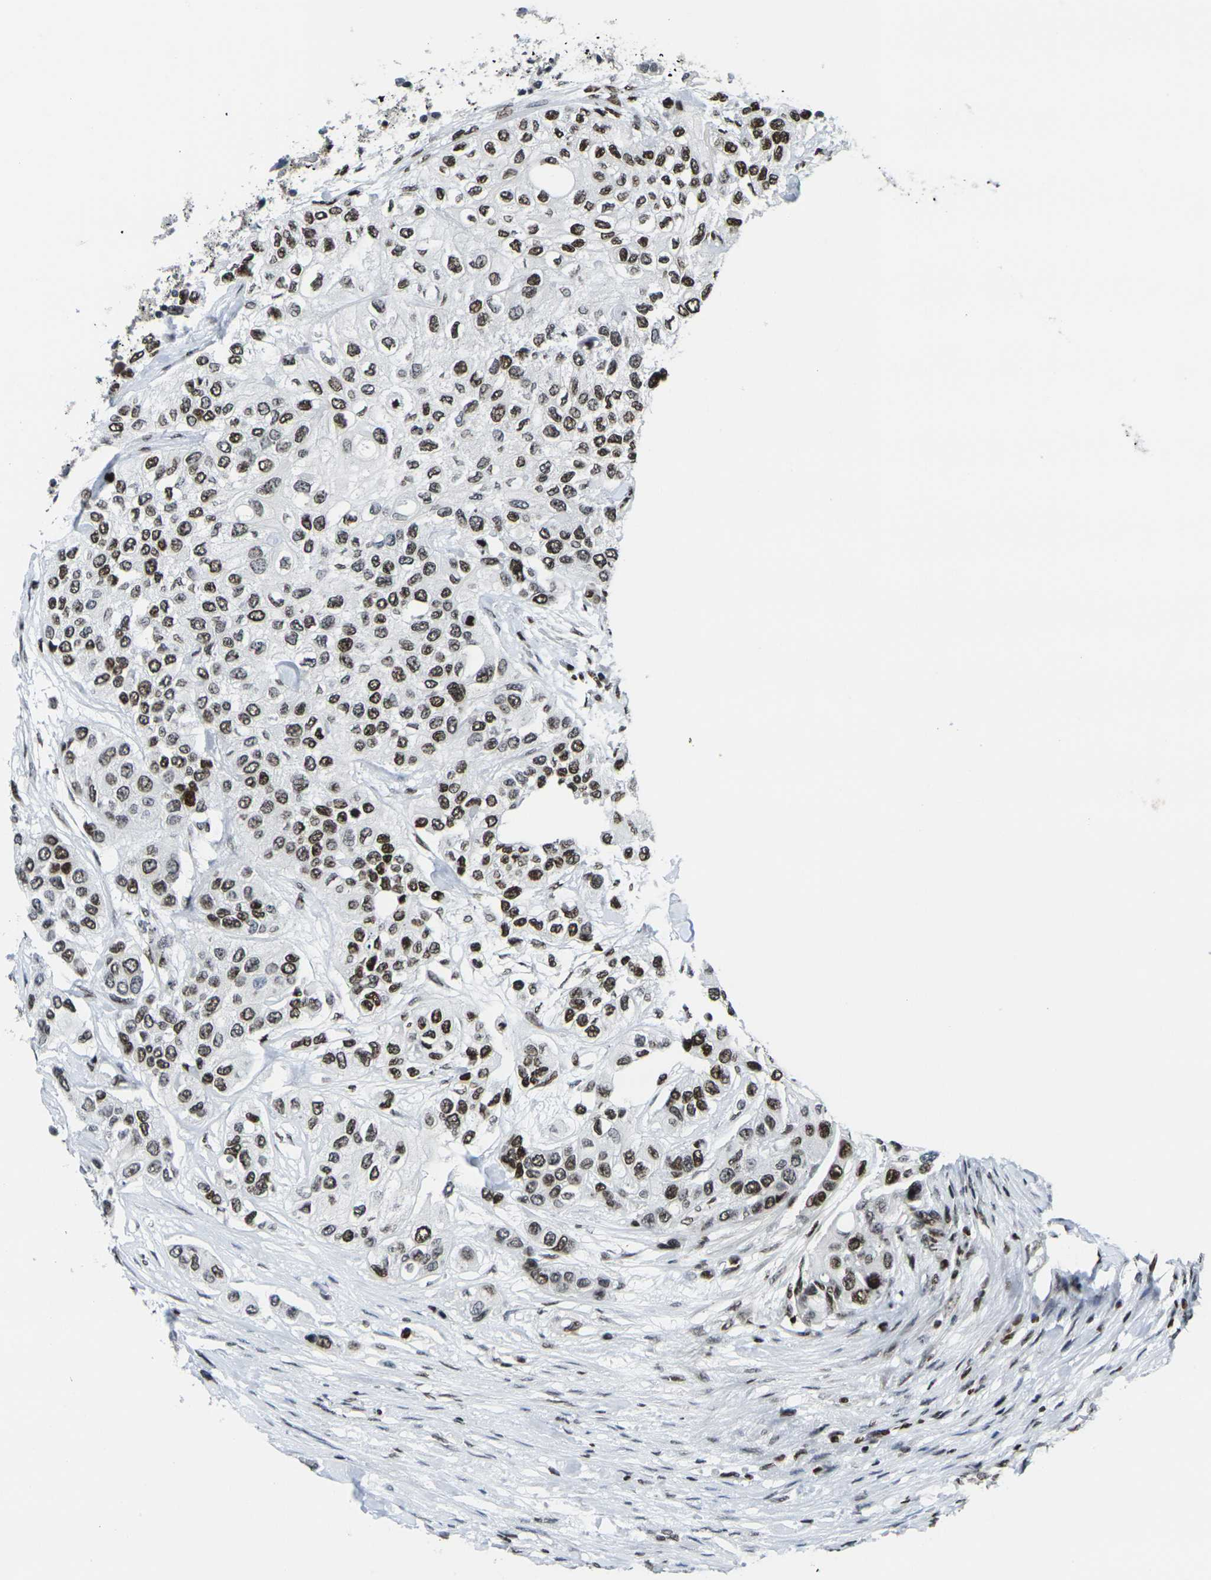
{"staining": {"intensity": "strong", "quantity": ">75%", "location": "nuclear"}, "tissue": "urothelial cancer", "cell_type": "Tumor cells", "image_type": "cancer", "snomed": [{"axis": "morphology", "description": "Urothelial carcinoma, High grade"}, {"axis": "topography", "description": "Urinary bladder"}], "caption": "High-magnification brightfield microscopy of urothelial cancer stained with DAB (brown) and counterstained with hematoxylin (blue). tumor cells exhibit strong nuclear positivity is present in approximately>75% of cells.", "gene": "H1-10", "patient": {"sex": "female", "age": 56}}